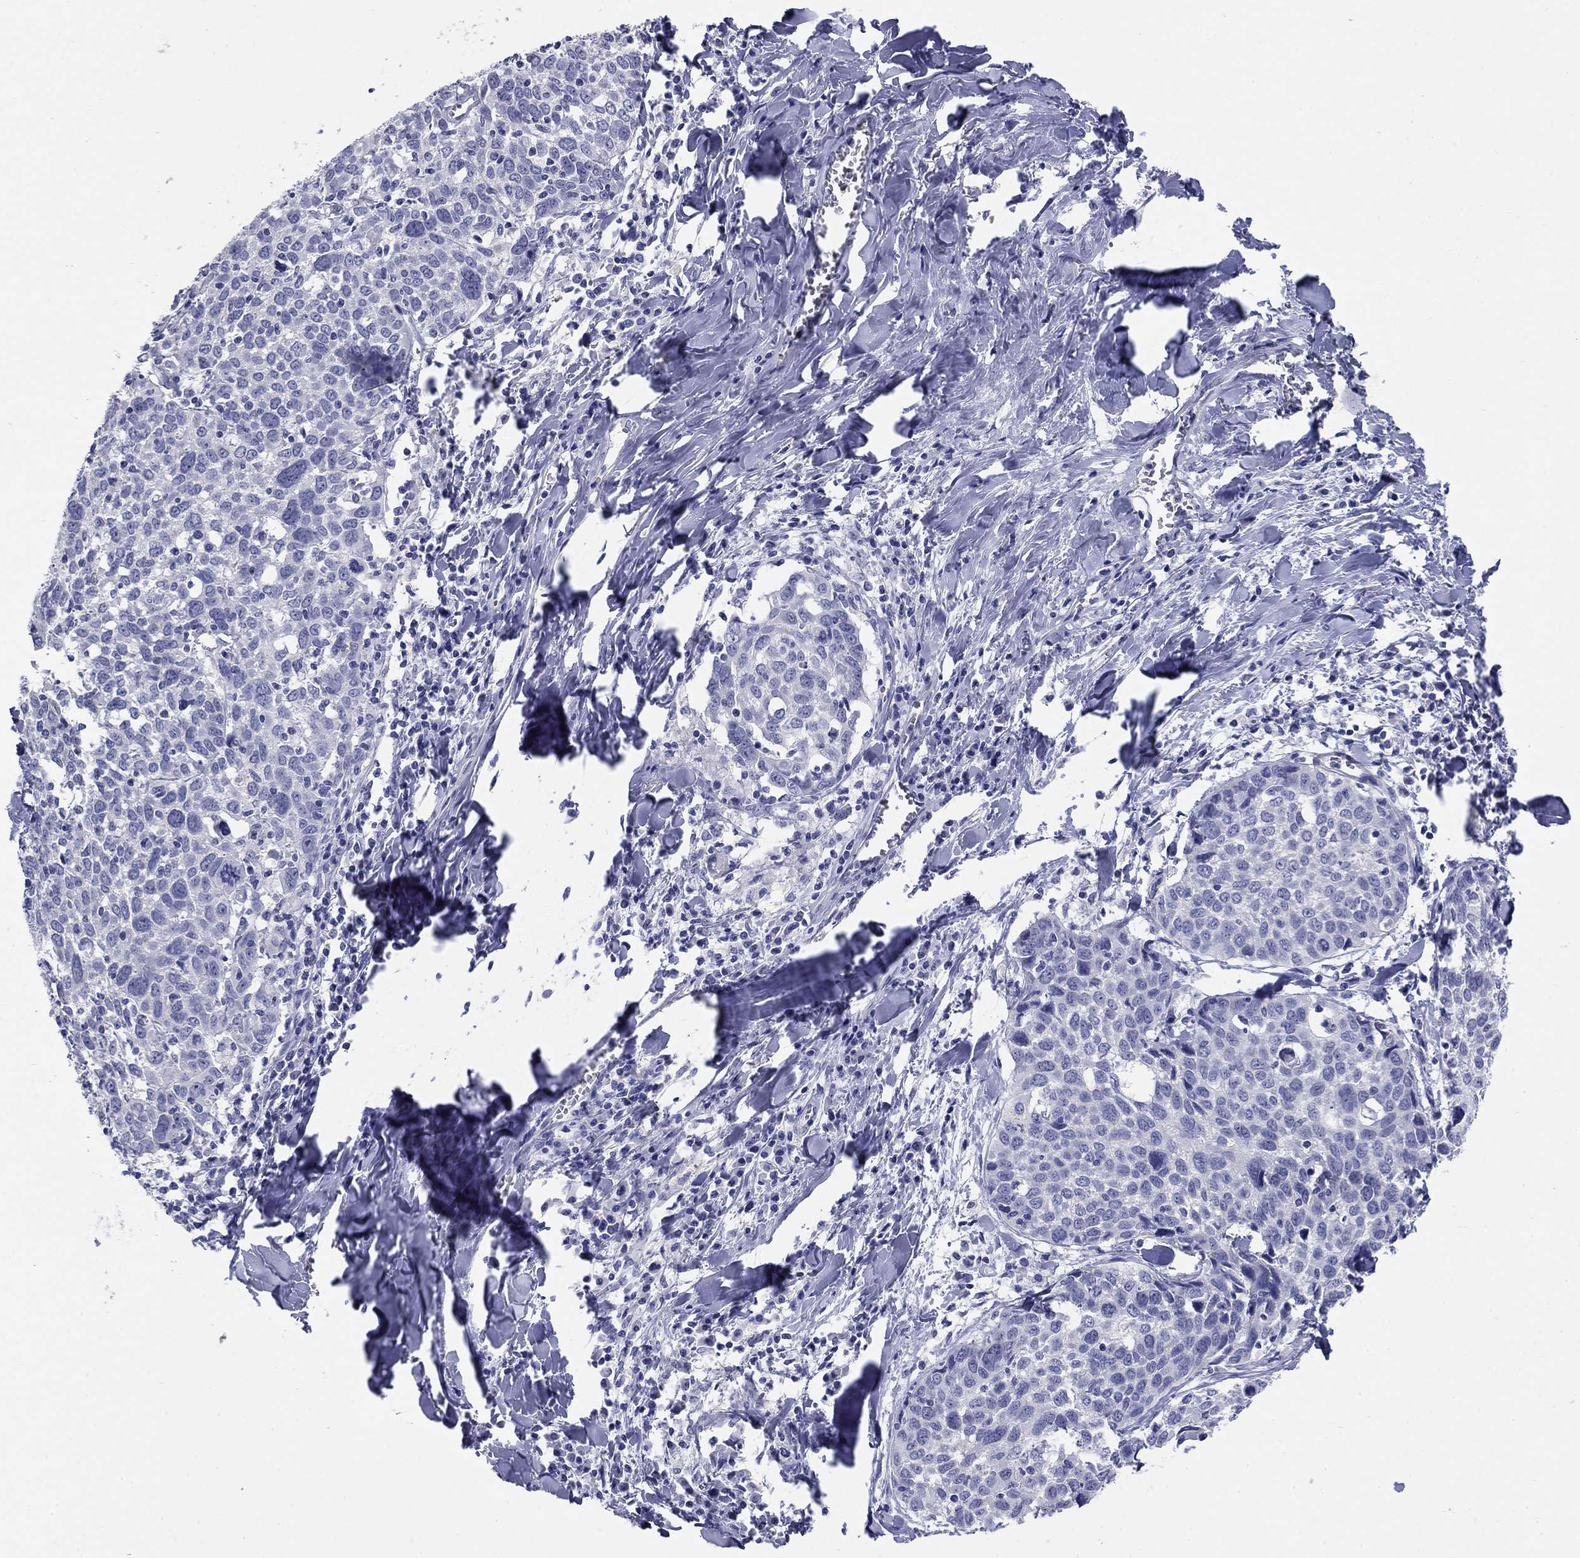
{"staining": {"intensity": "negative", "quantity": "none", "location": "none"}, "tissue": "lung cancer", "cell_type": "Tumor cells", "image_type": "cancer", "snomed": [{"axis": "morphology", "description": "Squamous cell carcinoma, NOS"}, {"axis": "topography", "description": "Lung"}], "caption": "This is an immunohistochemistry (IHC) micrograph of lung cancer (squamous cell carcinoma). There is no staining in tumor cells.", "gene": "PRKCG", "patient": {"sex": "male", "age": 57}}